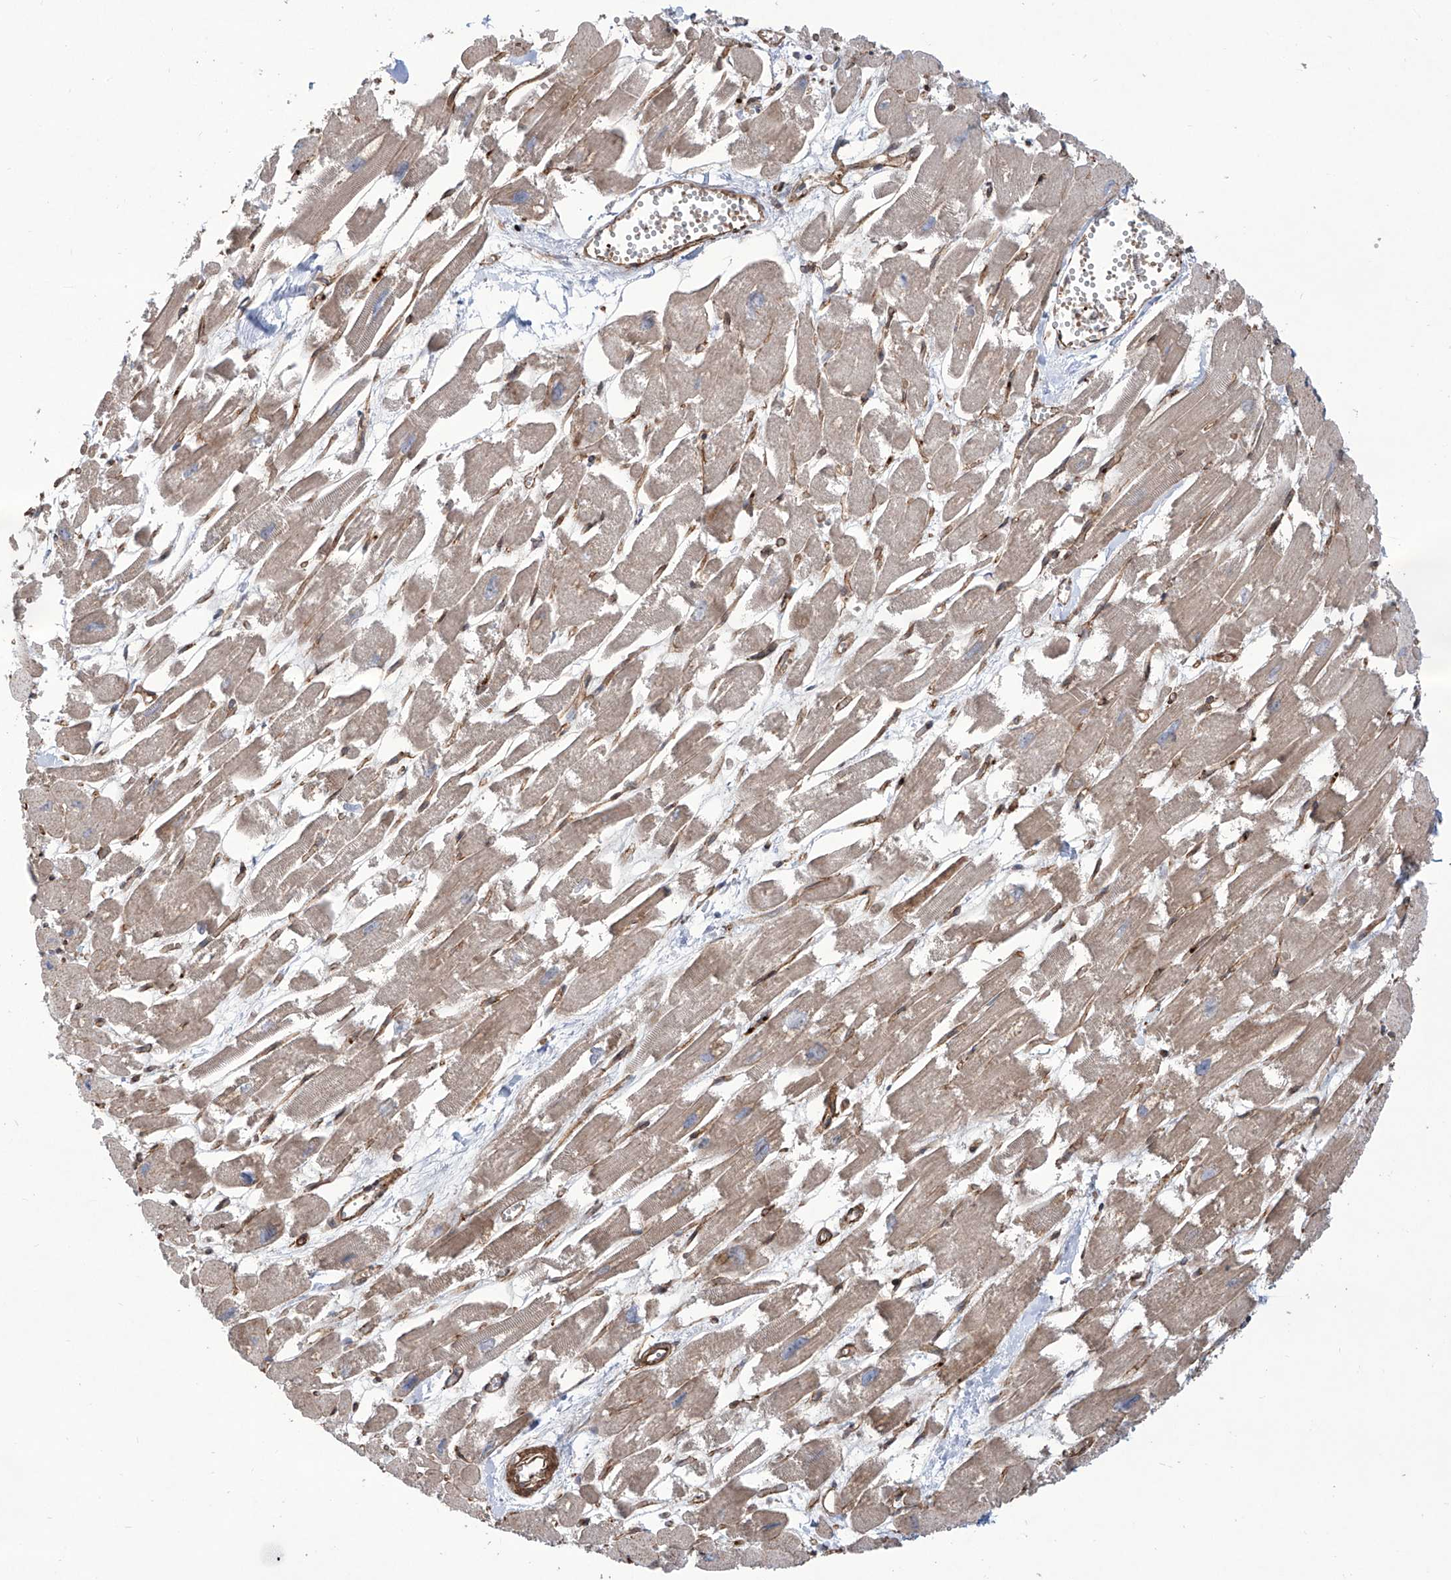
{"staining": {"intensity": "moderate", "quantity": ">75%", "location": "cytoplasmic/membranous"}, "tissue": "heart muscle", "cell_type": "Cardiomyocytes", "image_type": "normal", "snomed": [{"axis": "morphology", "description": "Normal tissue, NOS"}, {"axis": "topography", "description": "Heart"}], "caption": "A brown stain shows moderate cytoplasmic/membranous expression of a protein in cardiomyocytes of unremarkable heart muscle. (Brightfield microscopy of DAB IHC at high magnification).", "gene": "APAF1", "patient": {"sex": "male", "age": 54}}